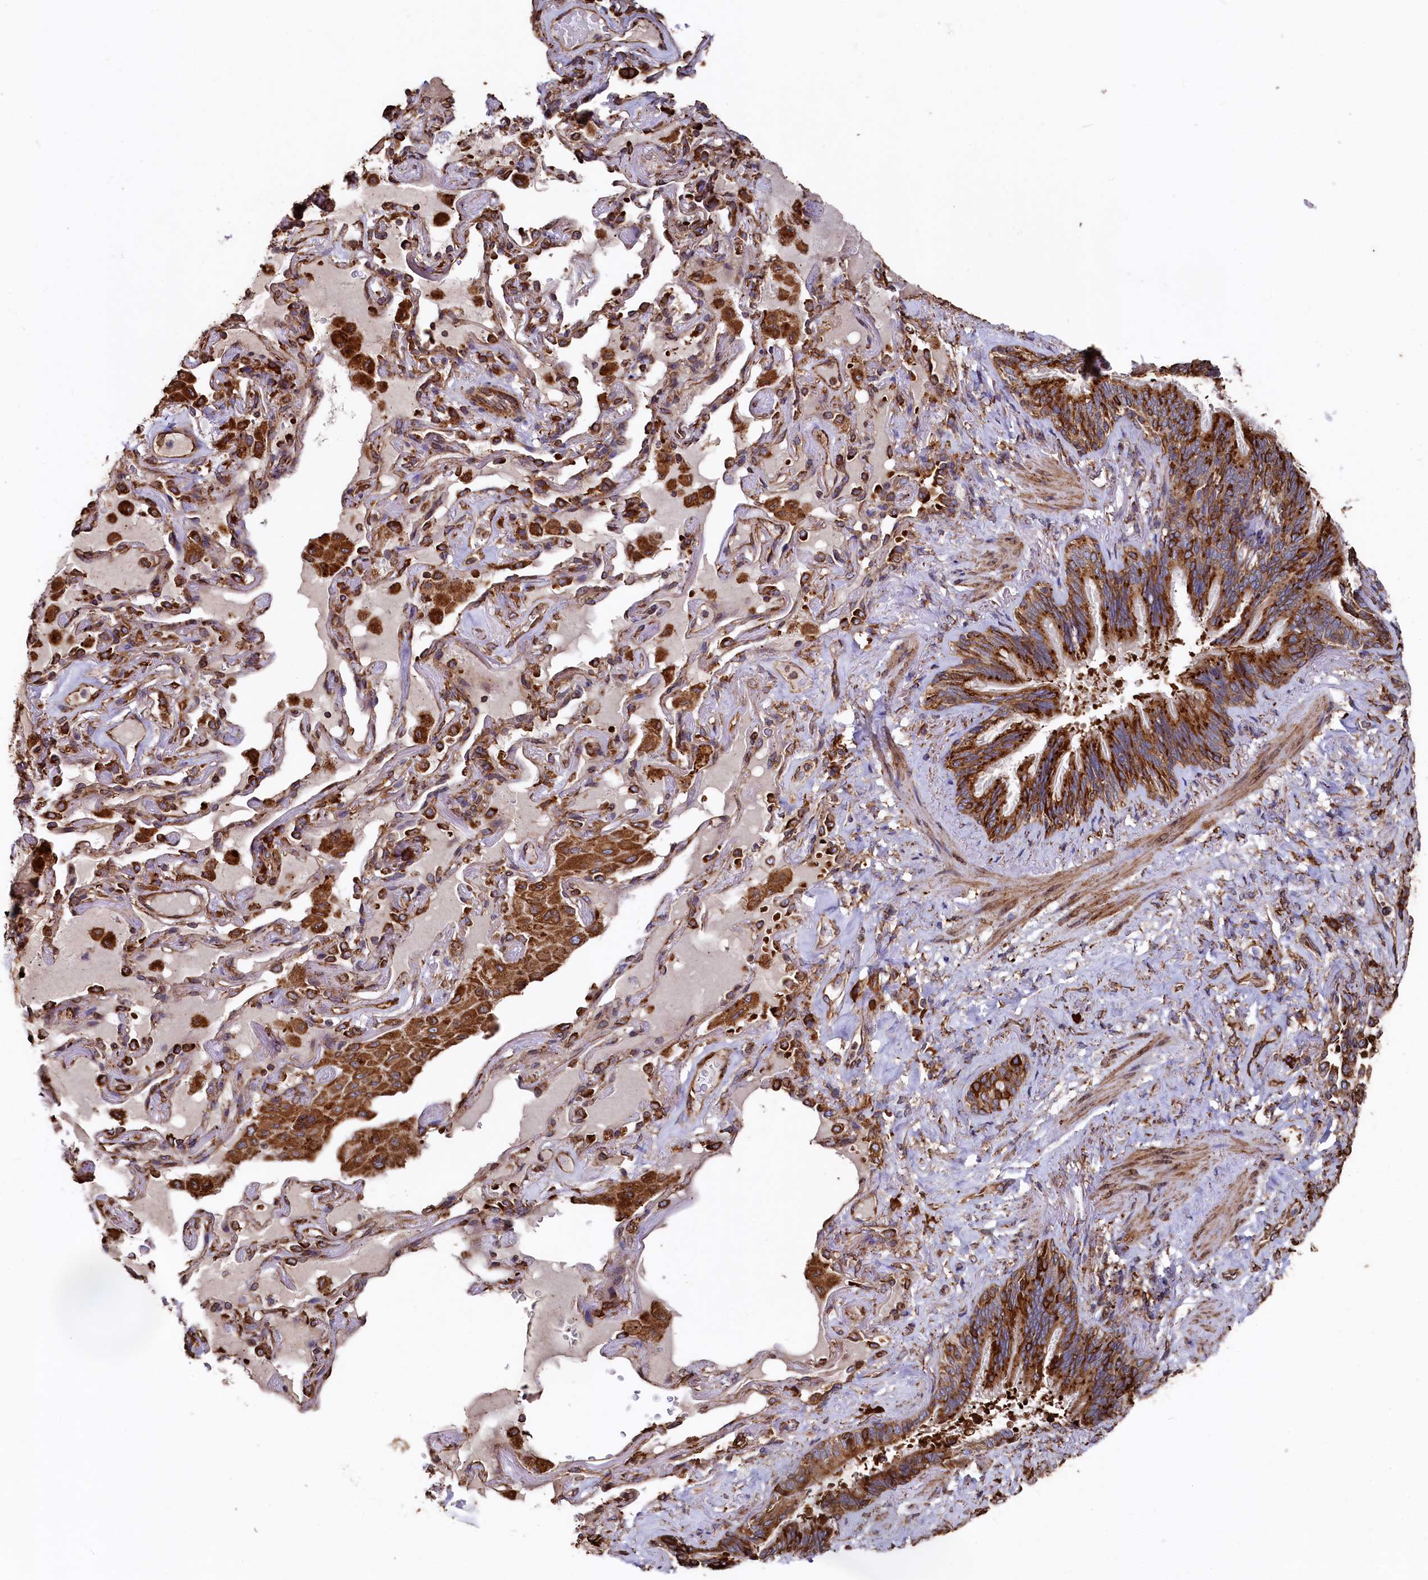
{"staining": {"intensity": "strong", "quantity": ">75%", "location": "cytoplasmic/membranous"}, "tissue": "lung cancer", "cell_type": "Tumor cells", "image_type": "cancer", "snomed": [{"axis": "morphology", "description": "Adenocarcinoma, NOS"}, {"axis": "topography", "description": "Lung"}], "caption": "Protein staining demonstrates strong cytoplasmic/membranous expression in about >75% of tumor cells in lung adenocarcinoma.", "gene": "NEURL1B", "patient": {"sex": "female", "age": 69}}